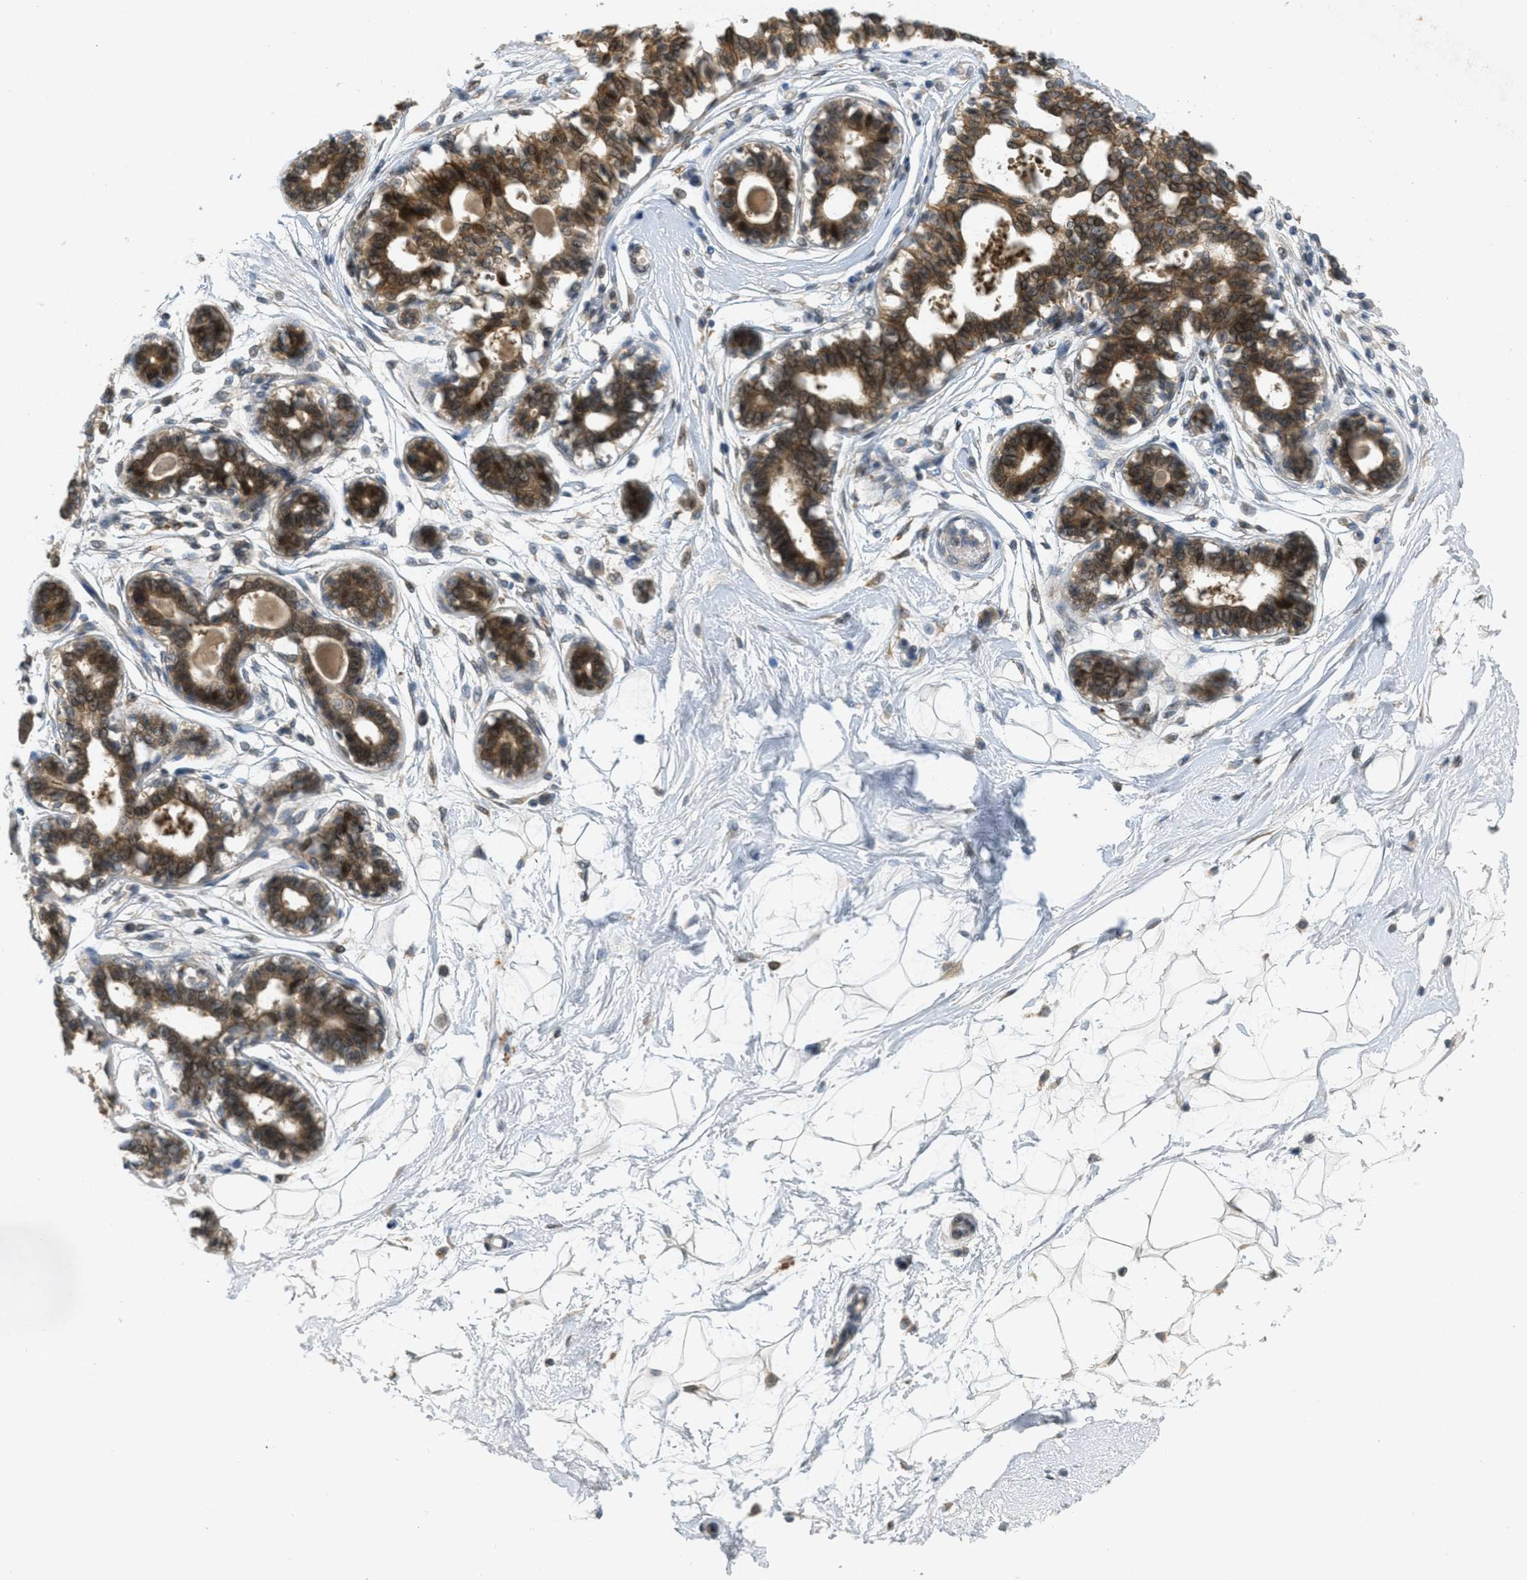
{"staining": {"intensity": "weak", "quantity": "25%-75%", "location": "cytoplasmic/membranous"}, "tissue": "breast", "cell_type": "Adipocytes", "image_type": "normal", "snomed": [{"axis": "morphology", "description": "Normal tissue, NOS"}, {"axis": "topography", "description": "Breast"}], "caption": "Brown immunohistochemical staining in normal breast exhibits weak cytoplasmic/membranous positivity in approximately 25%-75% of adipocytes. The staining was performed using DAB (3,3'-diaminobenzidine) to visualize the protein expression in brown, while the nuclei were stained in blue with hematoxylin (Magnification: 20x).", "gene": "SIGMAR1", "patient": {"sex": "female", "age": 45}}